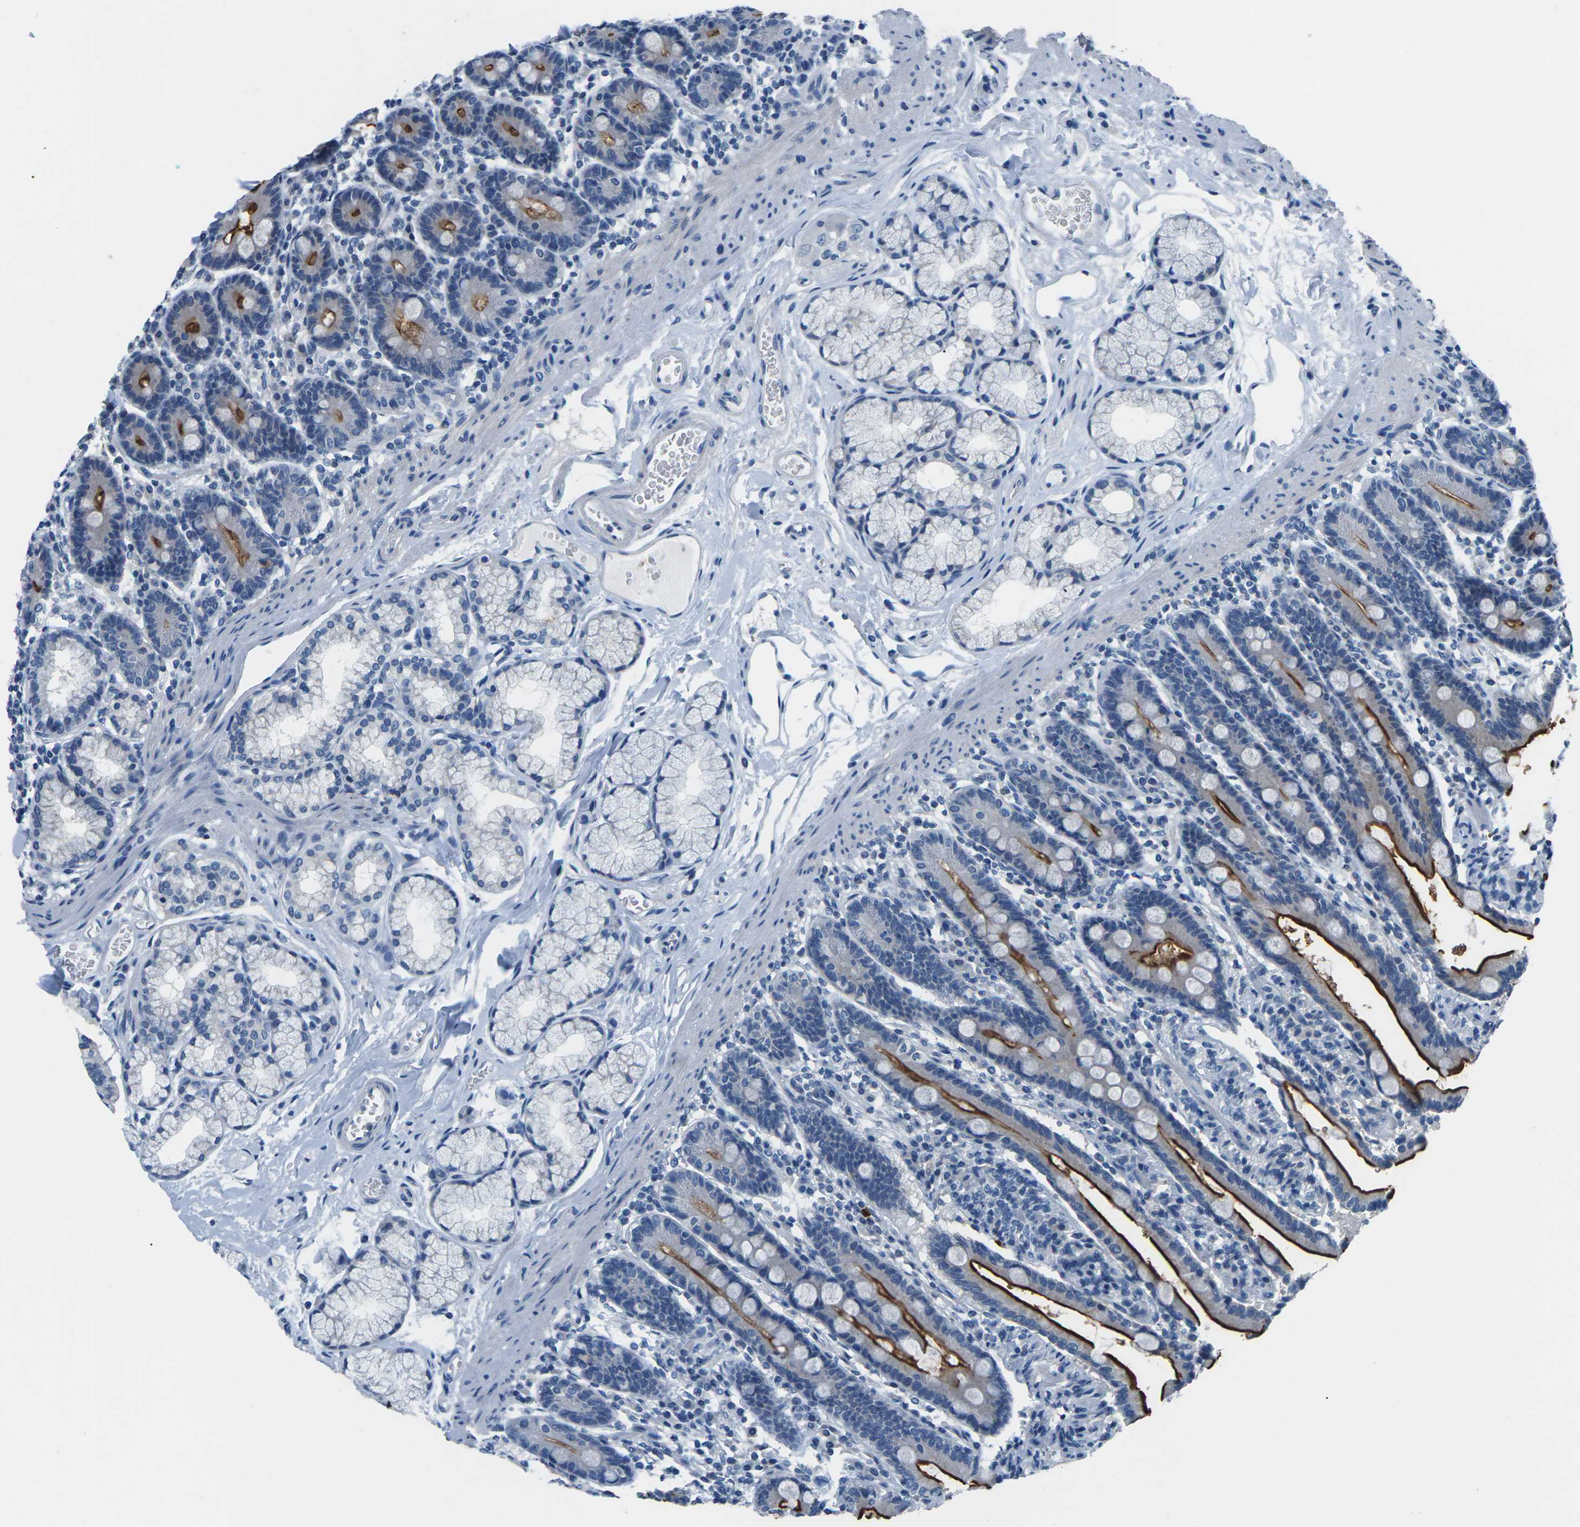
{"staining": {"intensity": "strong", "quantity": "25%-75%", "location": "cytoplasmic/membranous"}, "tissue": "duodenum", "cell_type": "Glandular cells", "image_type": "normal", "snomed": [{"axis": "morphology", "description": "Normal tissue, NOS"}, {"axis": "topography", "description": "Duodenum"}], "caption": "A high-resolution photomicrograph shows immunohistochemistry (IHC) staining of unremarkable duodenum, which demonstrates strong cytoplasmic/membranous staining in approximately 25%-75% of glandular cells.", "gene": "UMOD", "patient": {"sex": "male", "age": 54}}